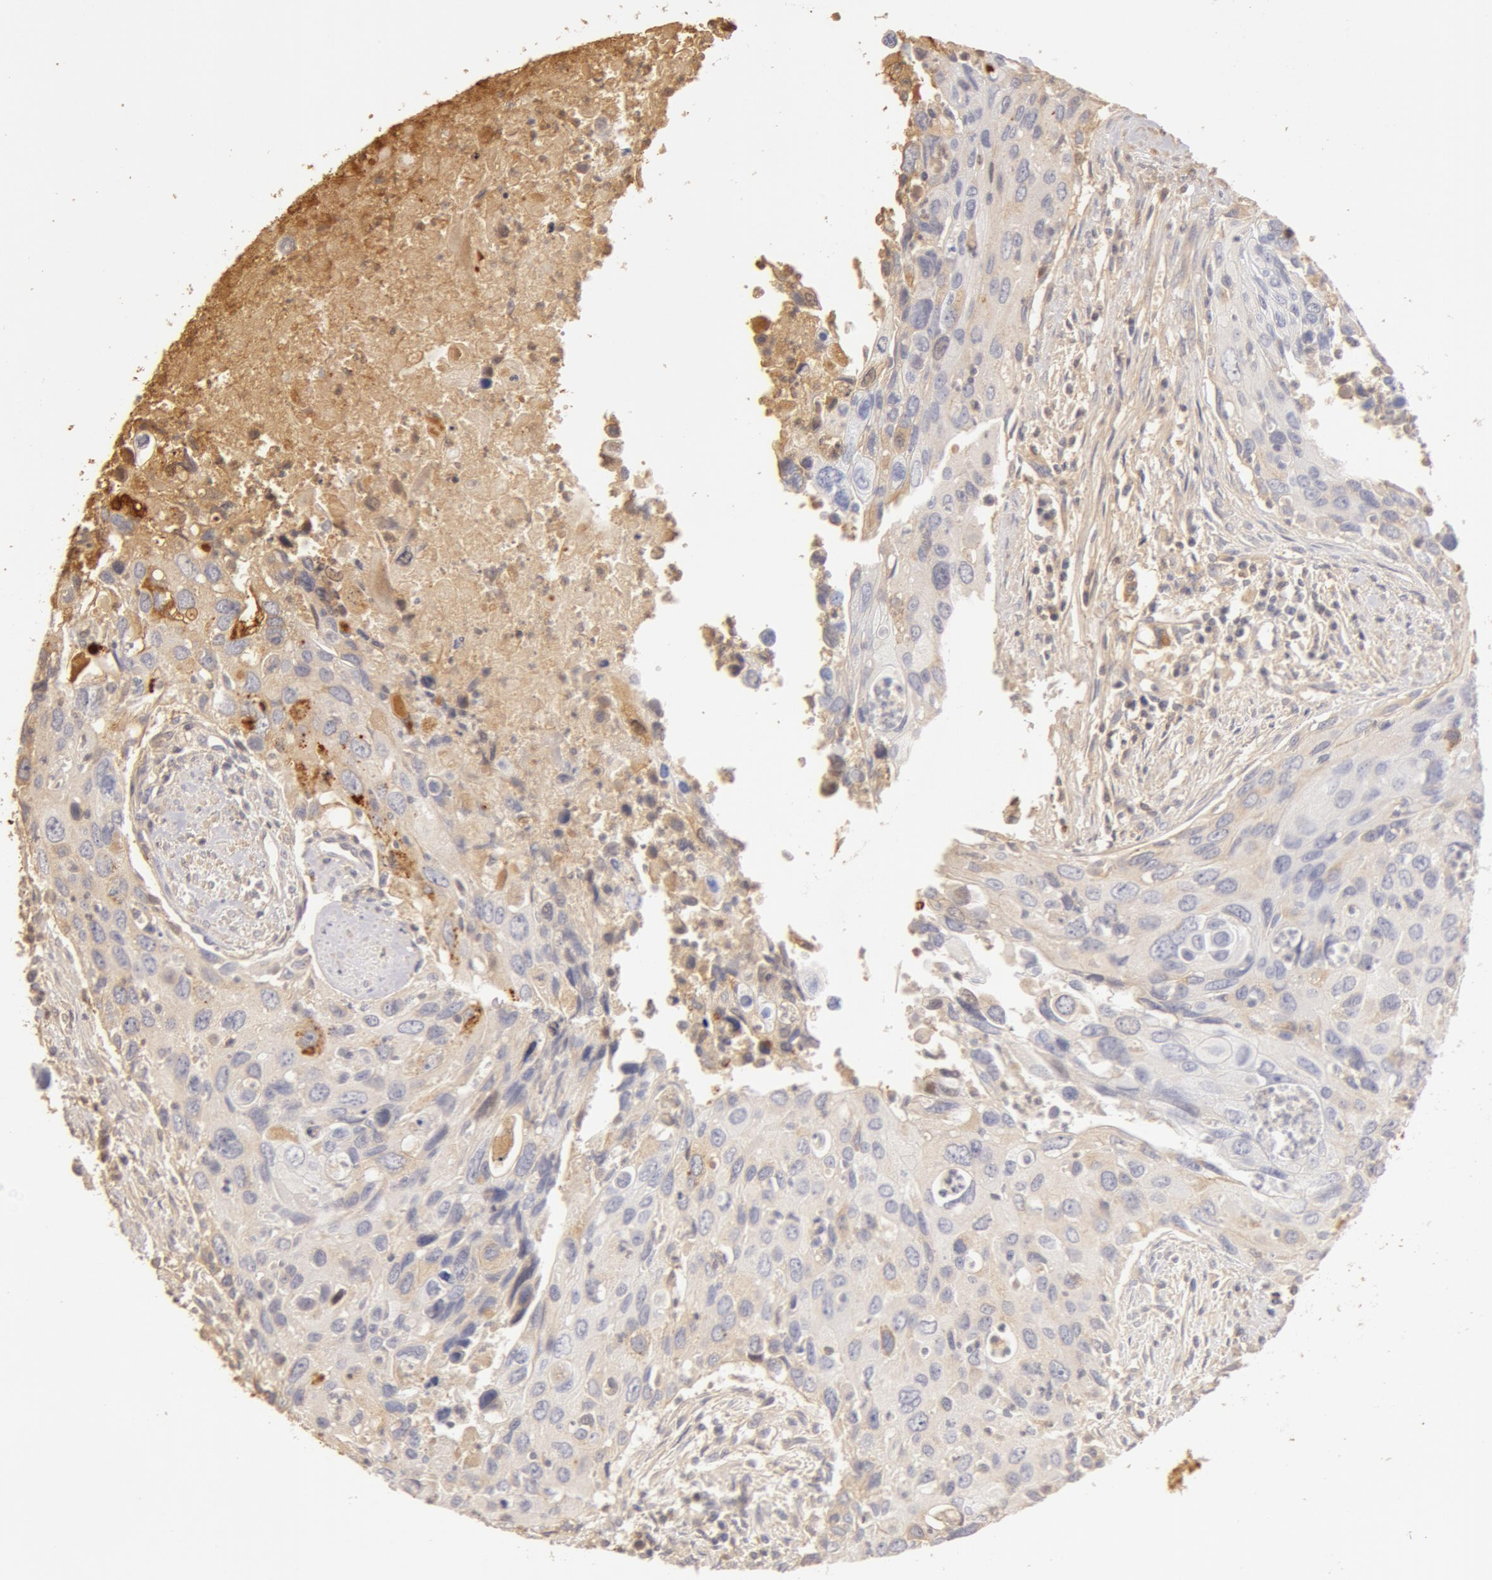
{"staining": {"intensity": "weak", "quantity": "25%-75%", "location": "cytoplasmic/membranous"}, "tissue": "urothelial cancer", "cell_type": "Tumor cells", "image_type": "cancer", "snomed": [{"axis": "morphology", "description": "Urothelial carcinoma, High grade"}, {"axis": "topography", "description": "Urinary bladder"}], "caption": "Immunohistochemical staining of urothelial carcinoma (high-grade) demonstrates weak cytoplasmic/membranous protein positivity in about 25%-75% of tumor cells.", "gene": "TF", "patient": {"sex": "male", "age": 71}}